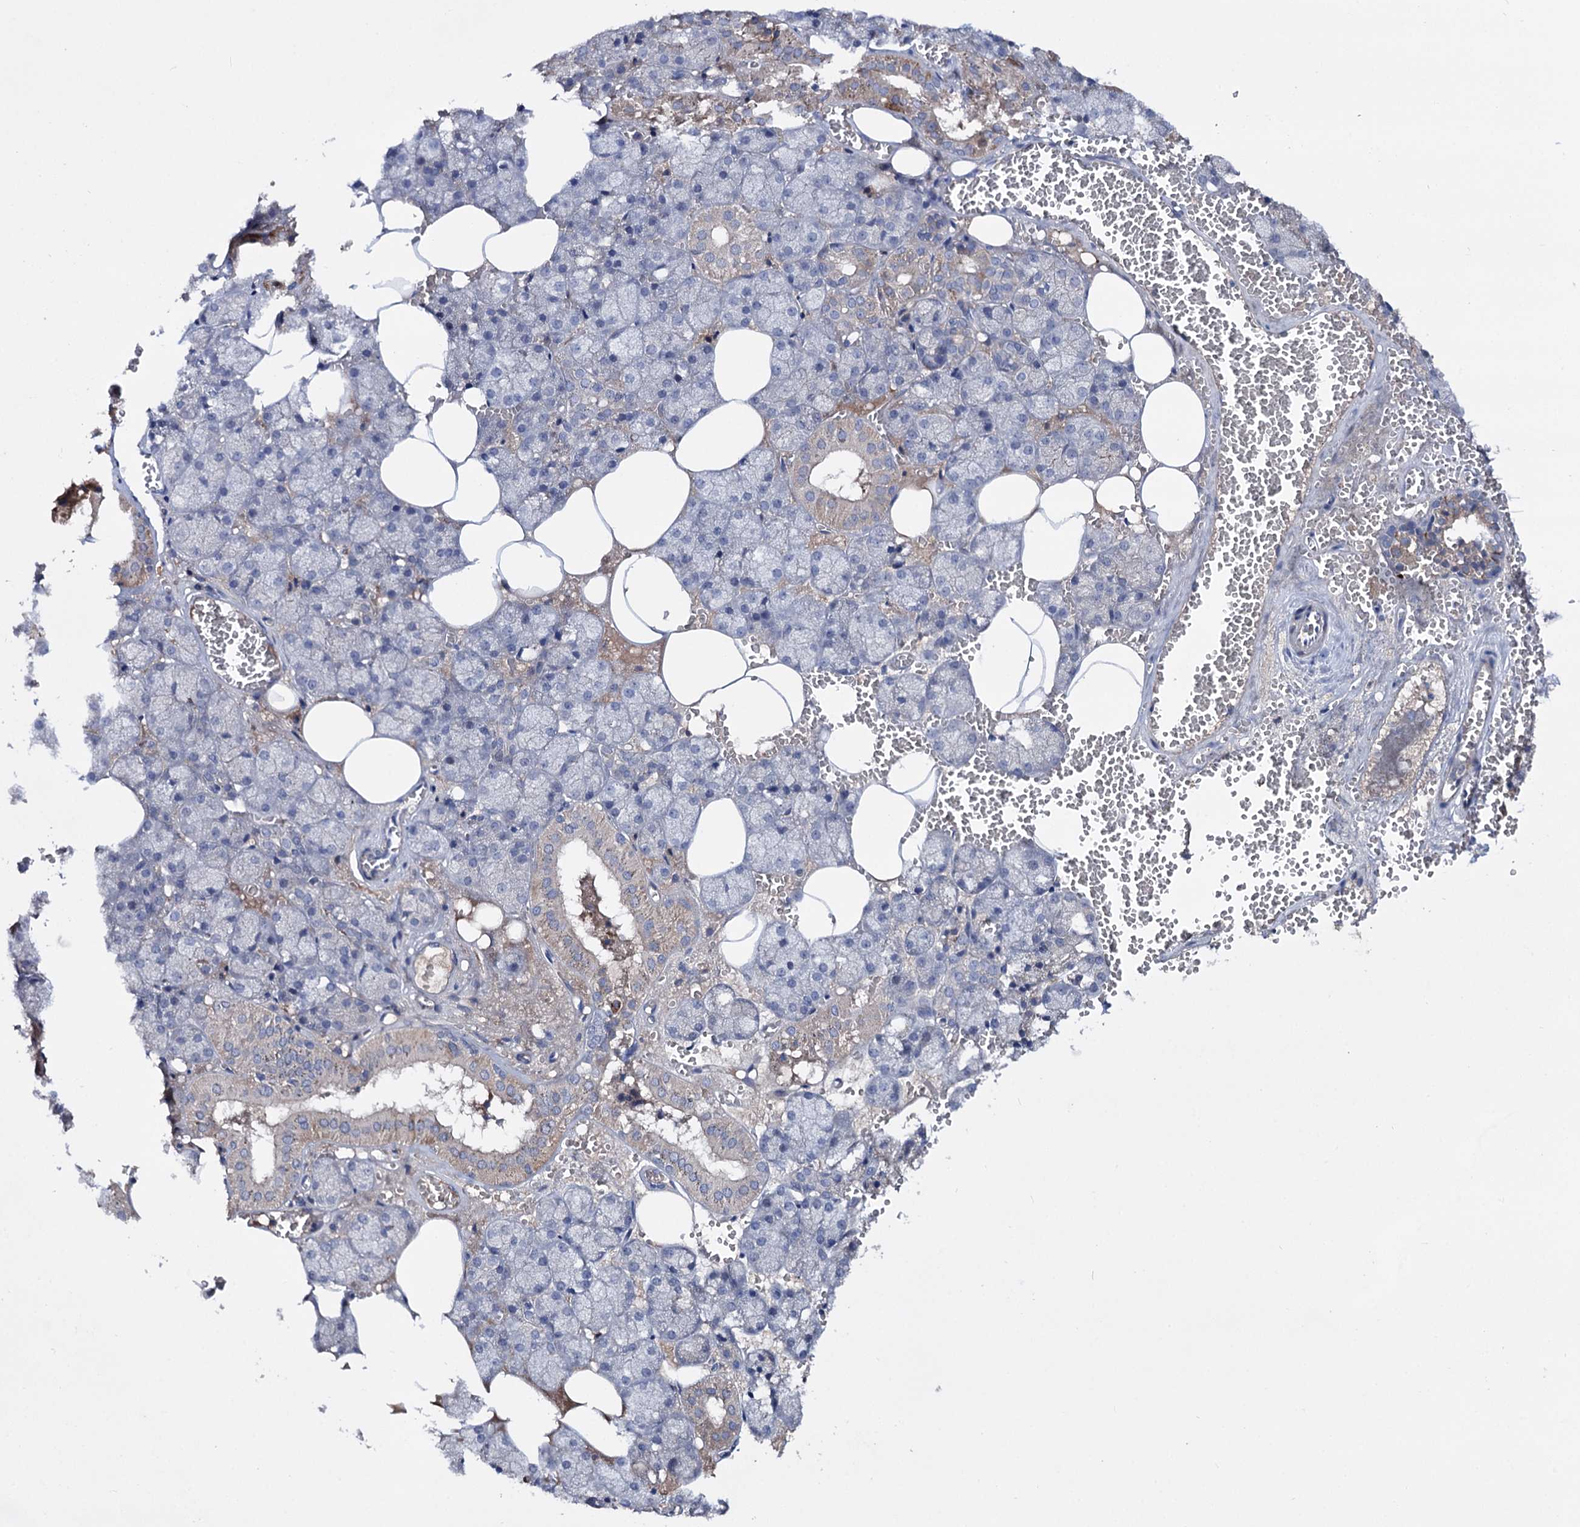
{"staining": {"intensity": "moderate", "quantity": "<25%", "location": "cytoplasmic/membranous"}, "tissue": "salivary gland", "cell_type": "Glandular cells", "image_type": "normal", "snomed": [{"axis": "morphology", "description": "Normal tissue, NOS"}, {"axis": "topography", "description": "Salivary gland"}], "caption": "Immunohistochemistry of unremarkable salivary gland reveals low levels of moderate cytoplasmic/membranous positivity in approximately <25% of glandular cells. The protein of interest is shown in brown color, while the nuclei are stained blue.", "gene": "PPP1R32", "patient": {"sex": "male", "age": 62}}